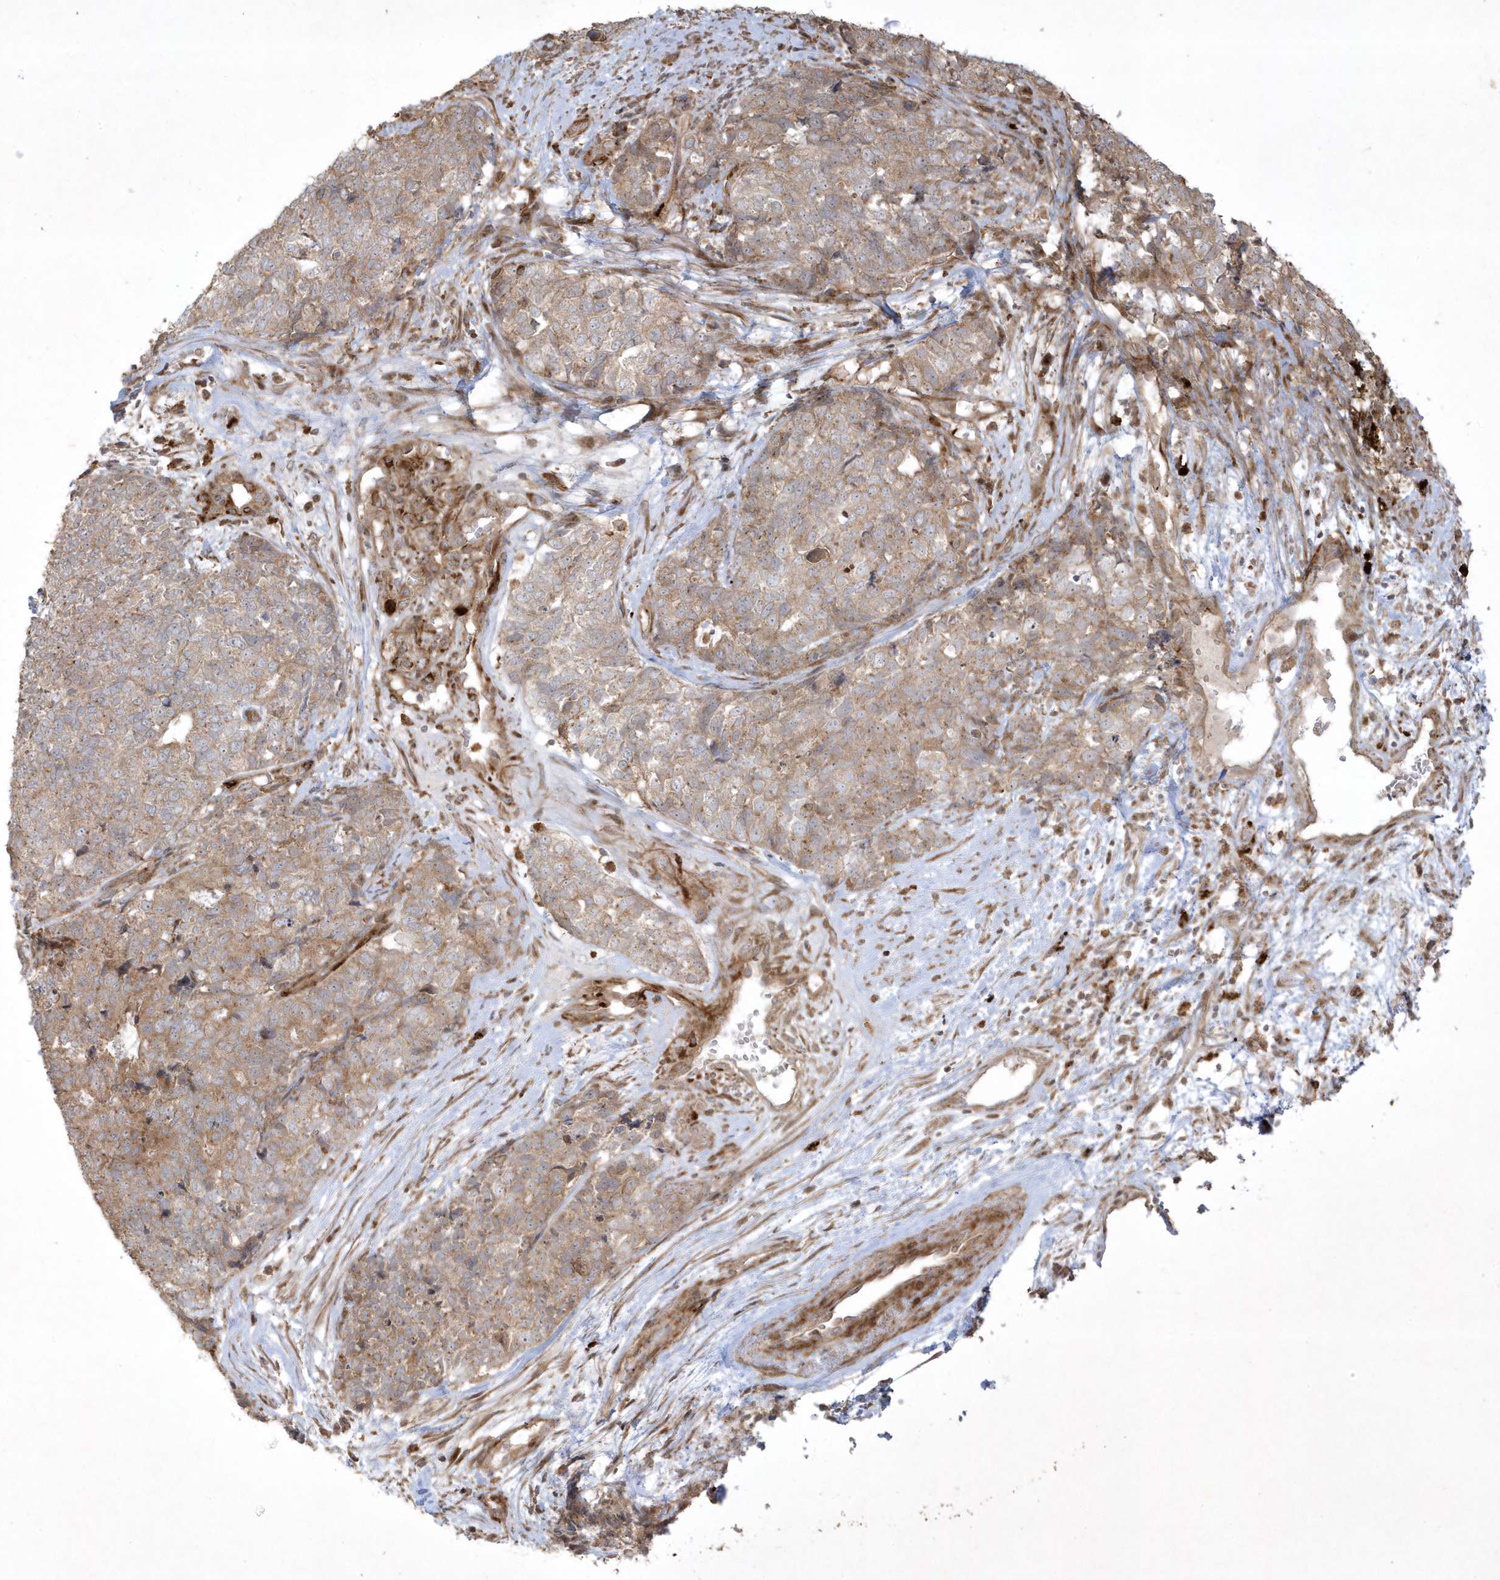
{"staining": {"intensity": "weak", "quantity": ">75%", "location": "cytoplasmic/membranous"}, "tissue": "cervical cancer", "cell_type": "Tumor cells", "image_type": "cancer", "snomed": [{"axis": "morphology", "description": "Squamous cell carcinoma, NOS"}, {"axis": "topography", "description": "Cervix"}], "caption": "Immunohistochemical staining of cervical cancer exhibits low levels of weak cytoplasmic/membranous positivity in approximately >75% of tumor cells.", "gene": "IFT57", "patient": {"sex": "female", "age": 63}}